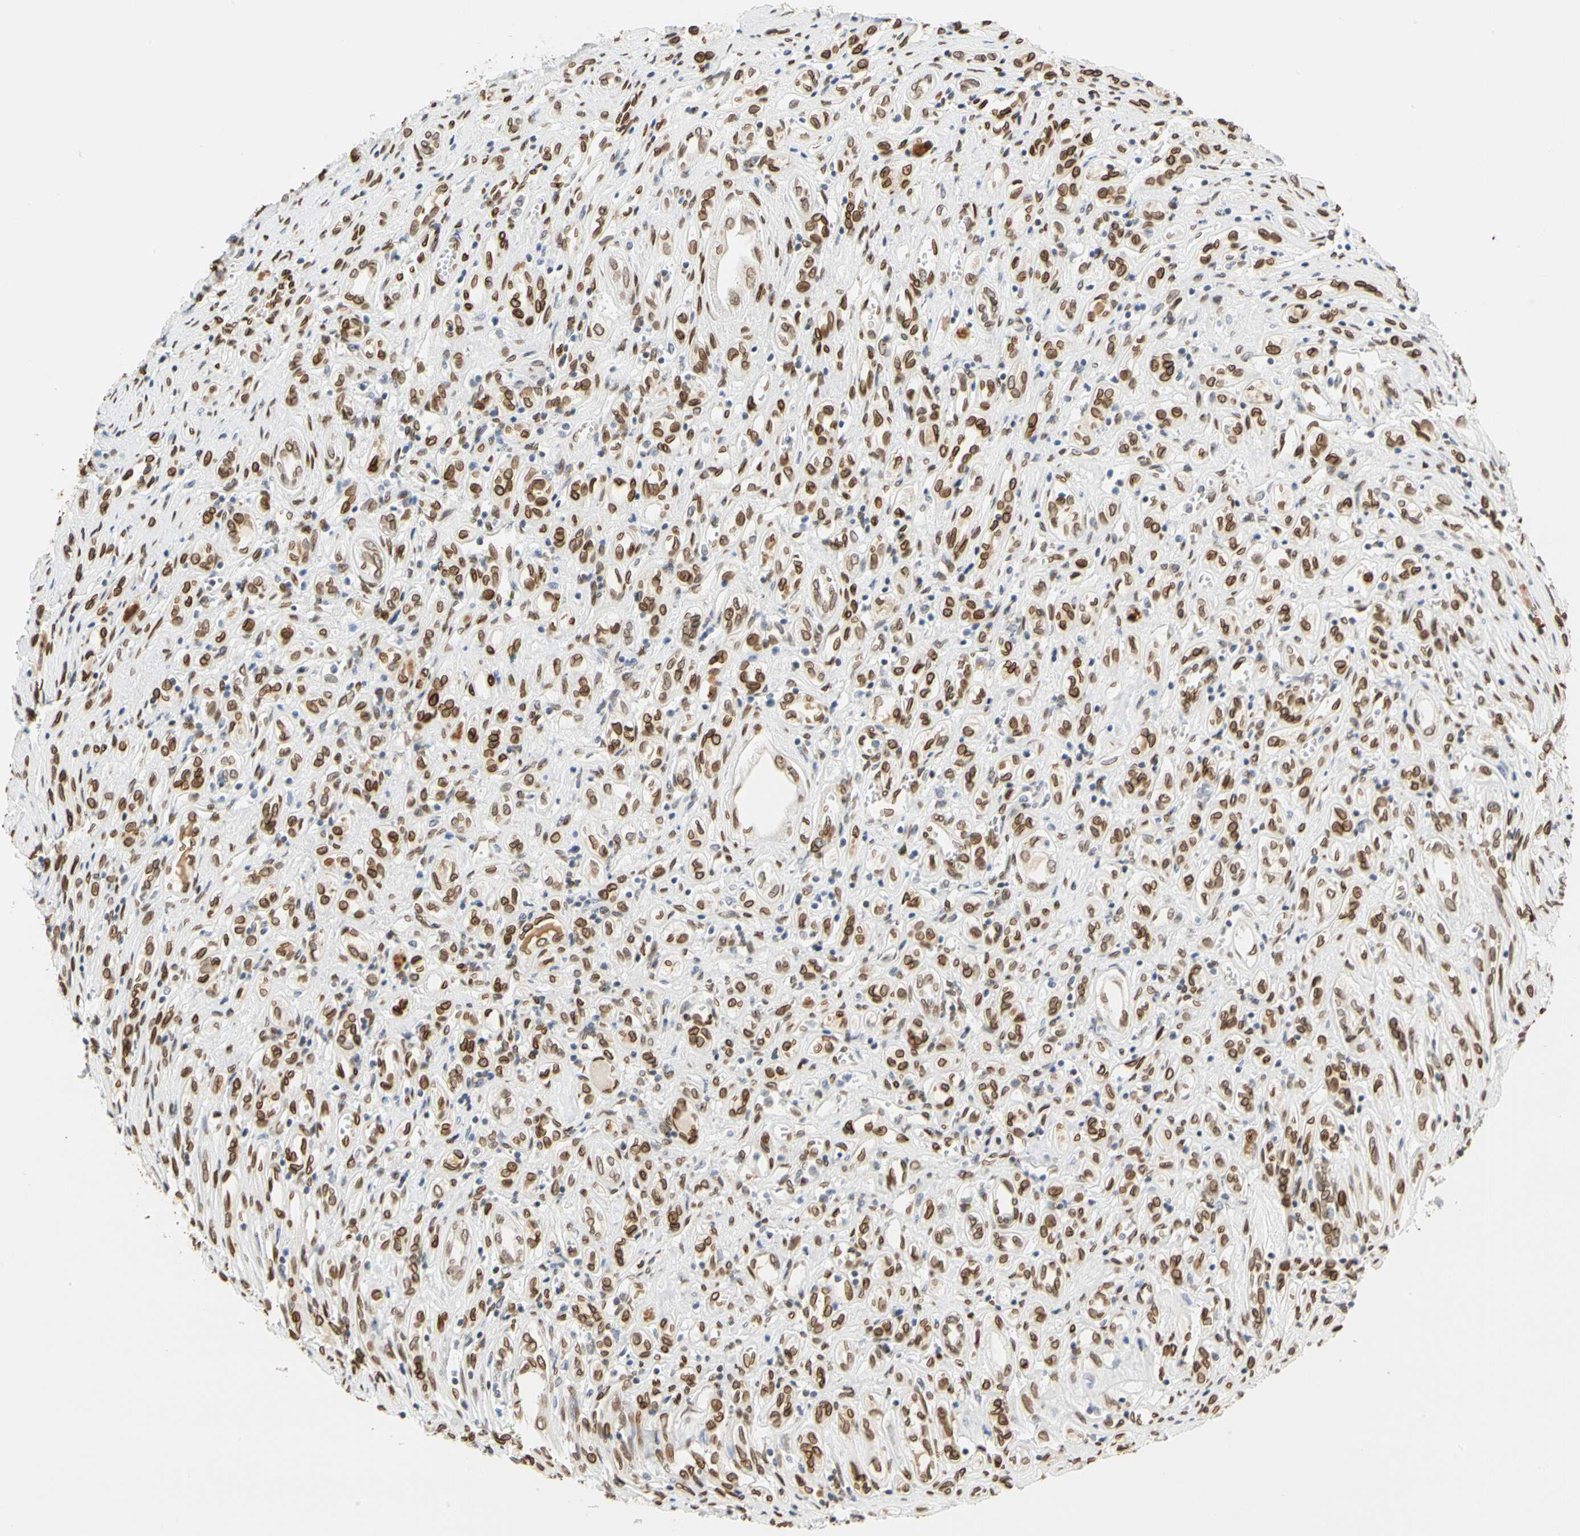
{"staining": {"intensity": "strong", "quantity": ">75%", "location": "cytoplasmic/membranous,nuclear"}, "tissue": "renal cancer", "cell_type": "Tumor cells", "image_type": "cancer", "snomed": [{"axis": "morphology", "description": "Adenocarcinoma, NOS"}, {"axis": "topography", "description": "Kidney"}], "caption": "Immunohistochemistry (IHC) of renal cancer displays high levels of strong cytoplasmic/membranous and nuclear positivity in approximately >75% of tumor cells.", "gene": "SUN1", "patient": {"sex": "female", "age": 70}}